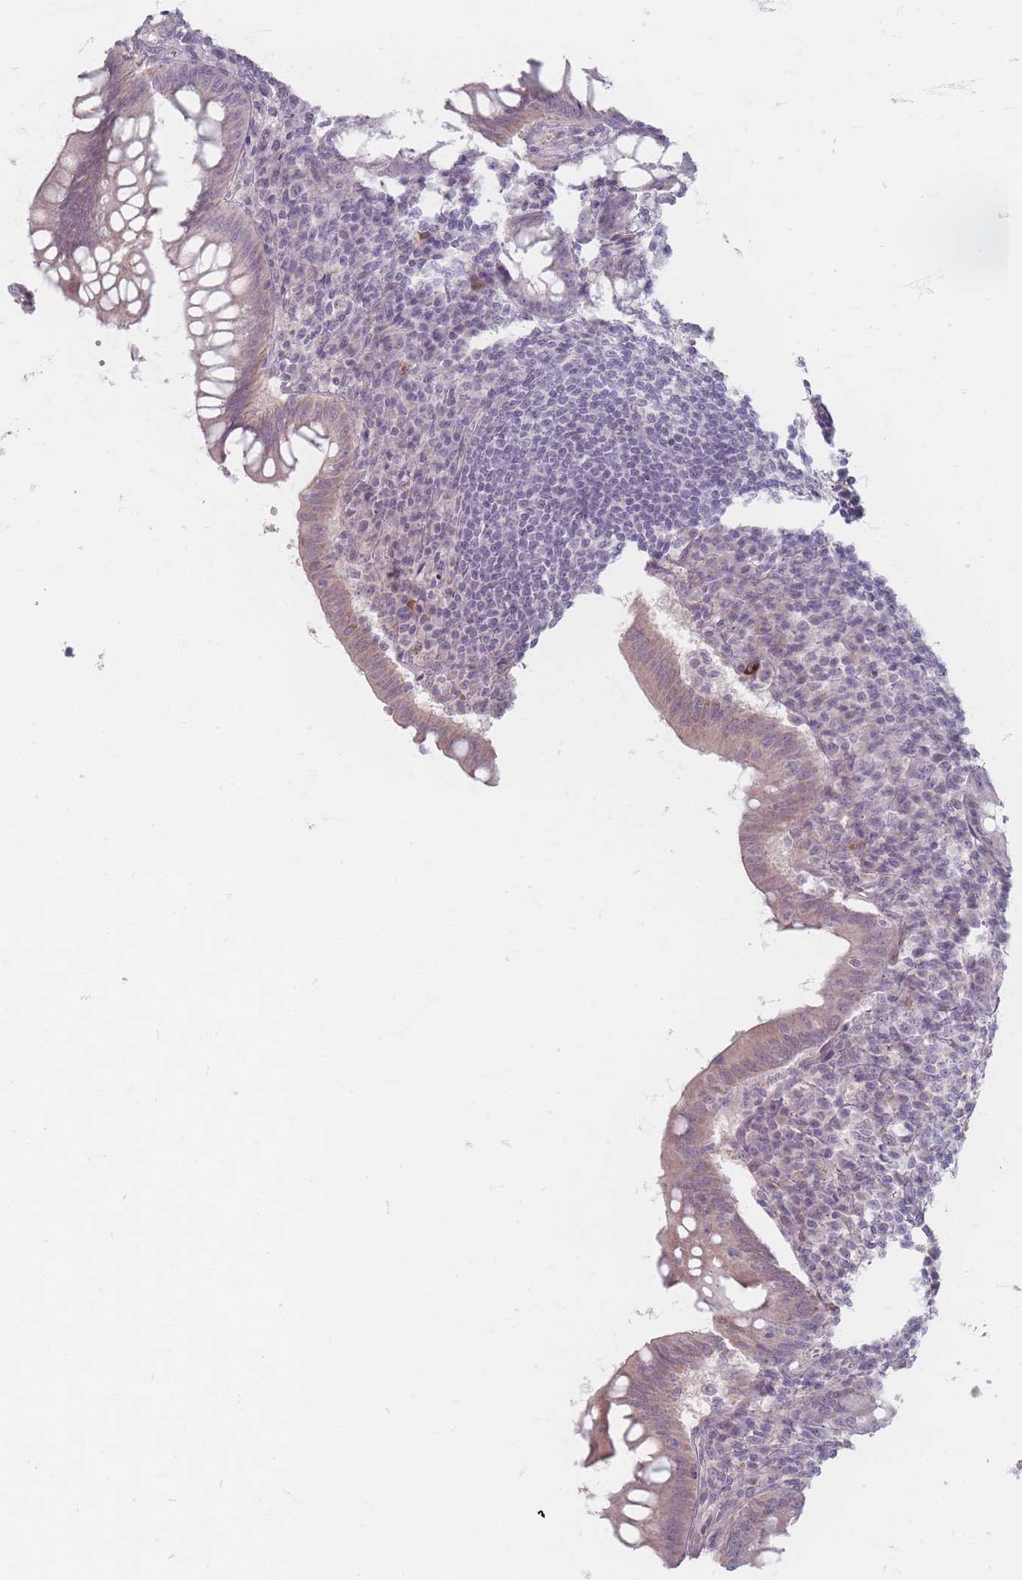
{"staining": {"intensity": "moderate", "quantity": "<25%", "location": "cytoplasmic/membranous"}, "tissue": "appendix", "cell_type": "Glandular cells", "image_type": "normal", "snomed": [{"axis": "morphology", "description": "Normal tissue, NOS"}, {"axis": "topography", "description": "Appendix"}], "caption": "An image of appendix stained for a protein exhibits moderate cytoplasmic/membranous brown staining in glandular cells.", "gene": "GABRA6", "patient": {"sex": "female", "age": 33}}